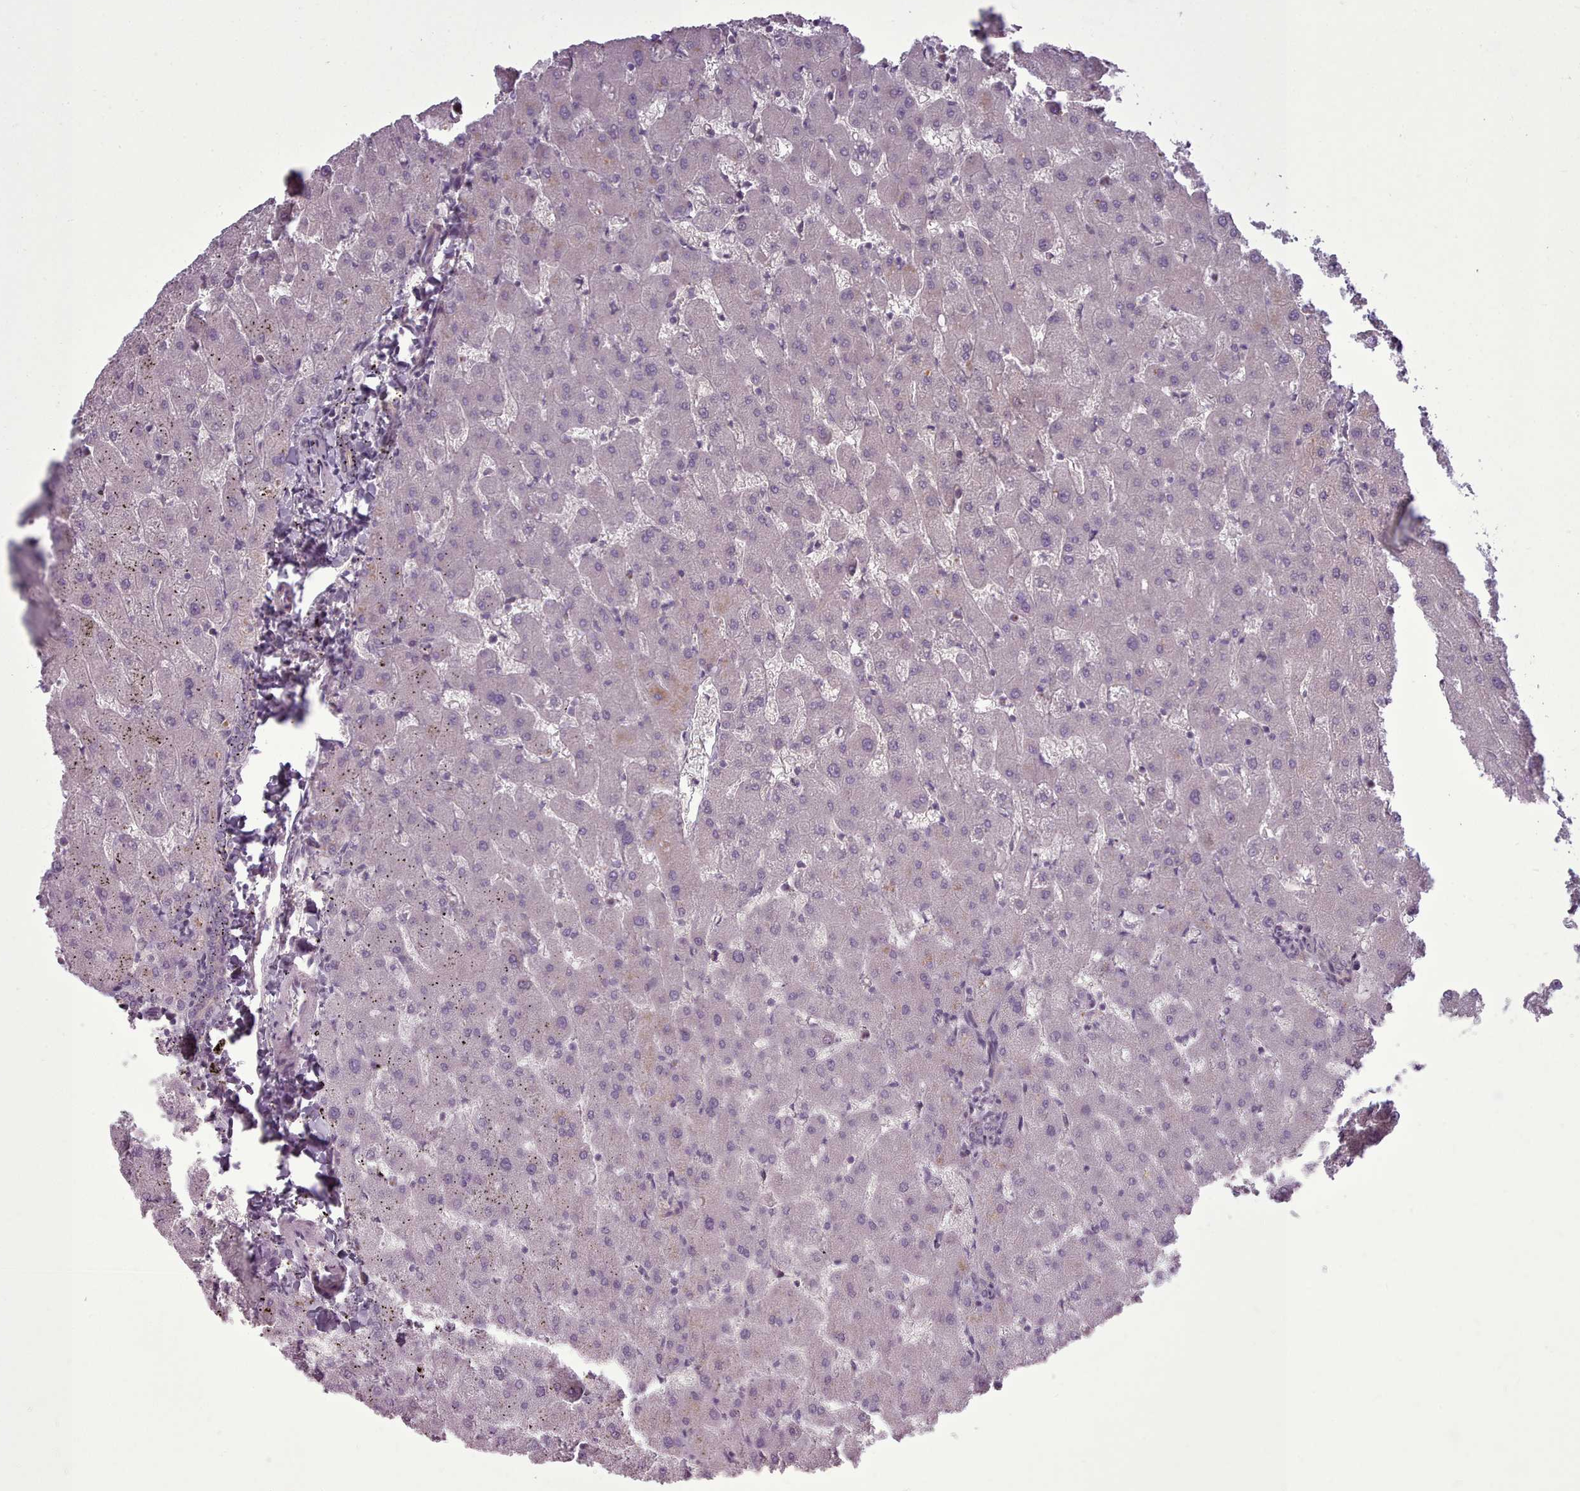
{"staining": {"intensity": "negative", "quantity": "none", "location": "none"}, "tissue": "liver", "cell_type": "Cholangiocytes", "image_type": "normal", "snomed": [{"axis": "morphology", "description": "Normal tissue, NOS"}, {"axis": "topography", "description": "Liver"}], "caption": "Micrograph shows no significant protein positivity in cholangiocytes of benign liver. (DAB IHC, high magnification).", "gene": "LEFTY1", "patient": {"sex": "female", "age": 63}}